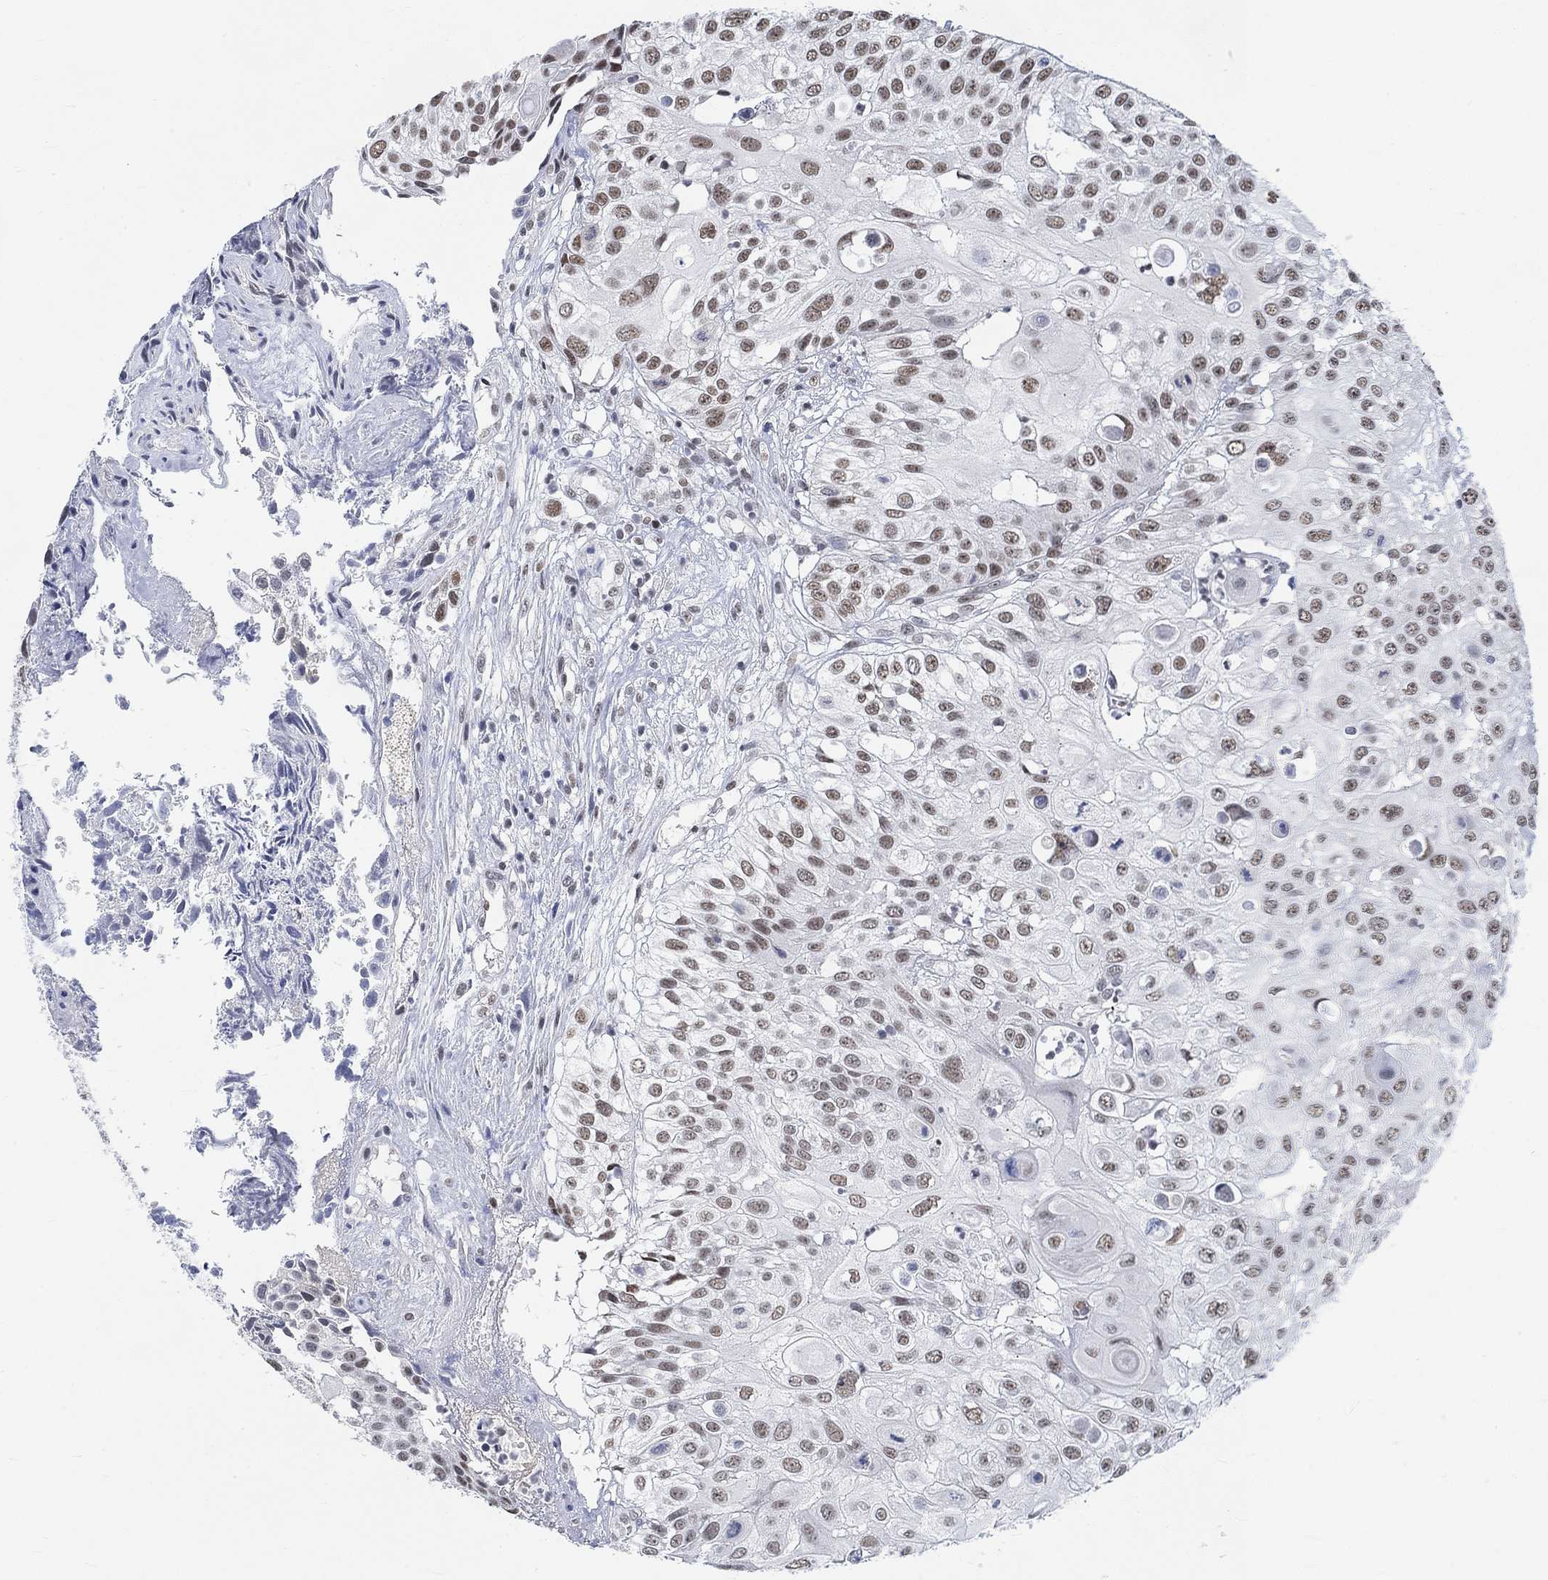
{"staining": {"intensity": "weak", "quantity": "25%-75%", "location": "nuclear"}, "tissue": "urothelial cancer", "cell_type": "Tumor cells", "image_type": "cancer", "snomed": [{"axis": "morphology", "description": "Urothelial carcinoma, High grade"}, {"axis": "topography", "description": "Urinary bladder"}], "caption": "Weak nuclear expression for a protein is appreciated in approximately 25%-75% of tumor cells of urothelial carcinoma (high-grade) using immunohistochemistry.", "gene": "KCNH8", "patient": {"sex": "female", "age": 79}}